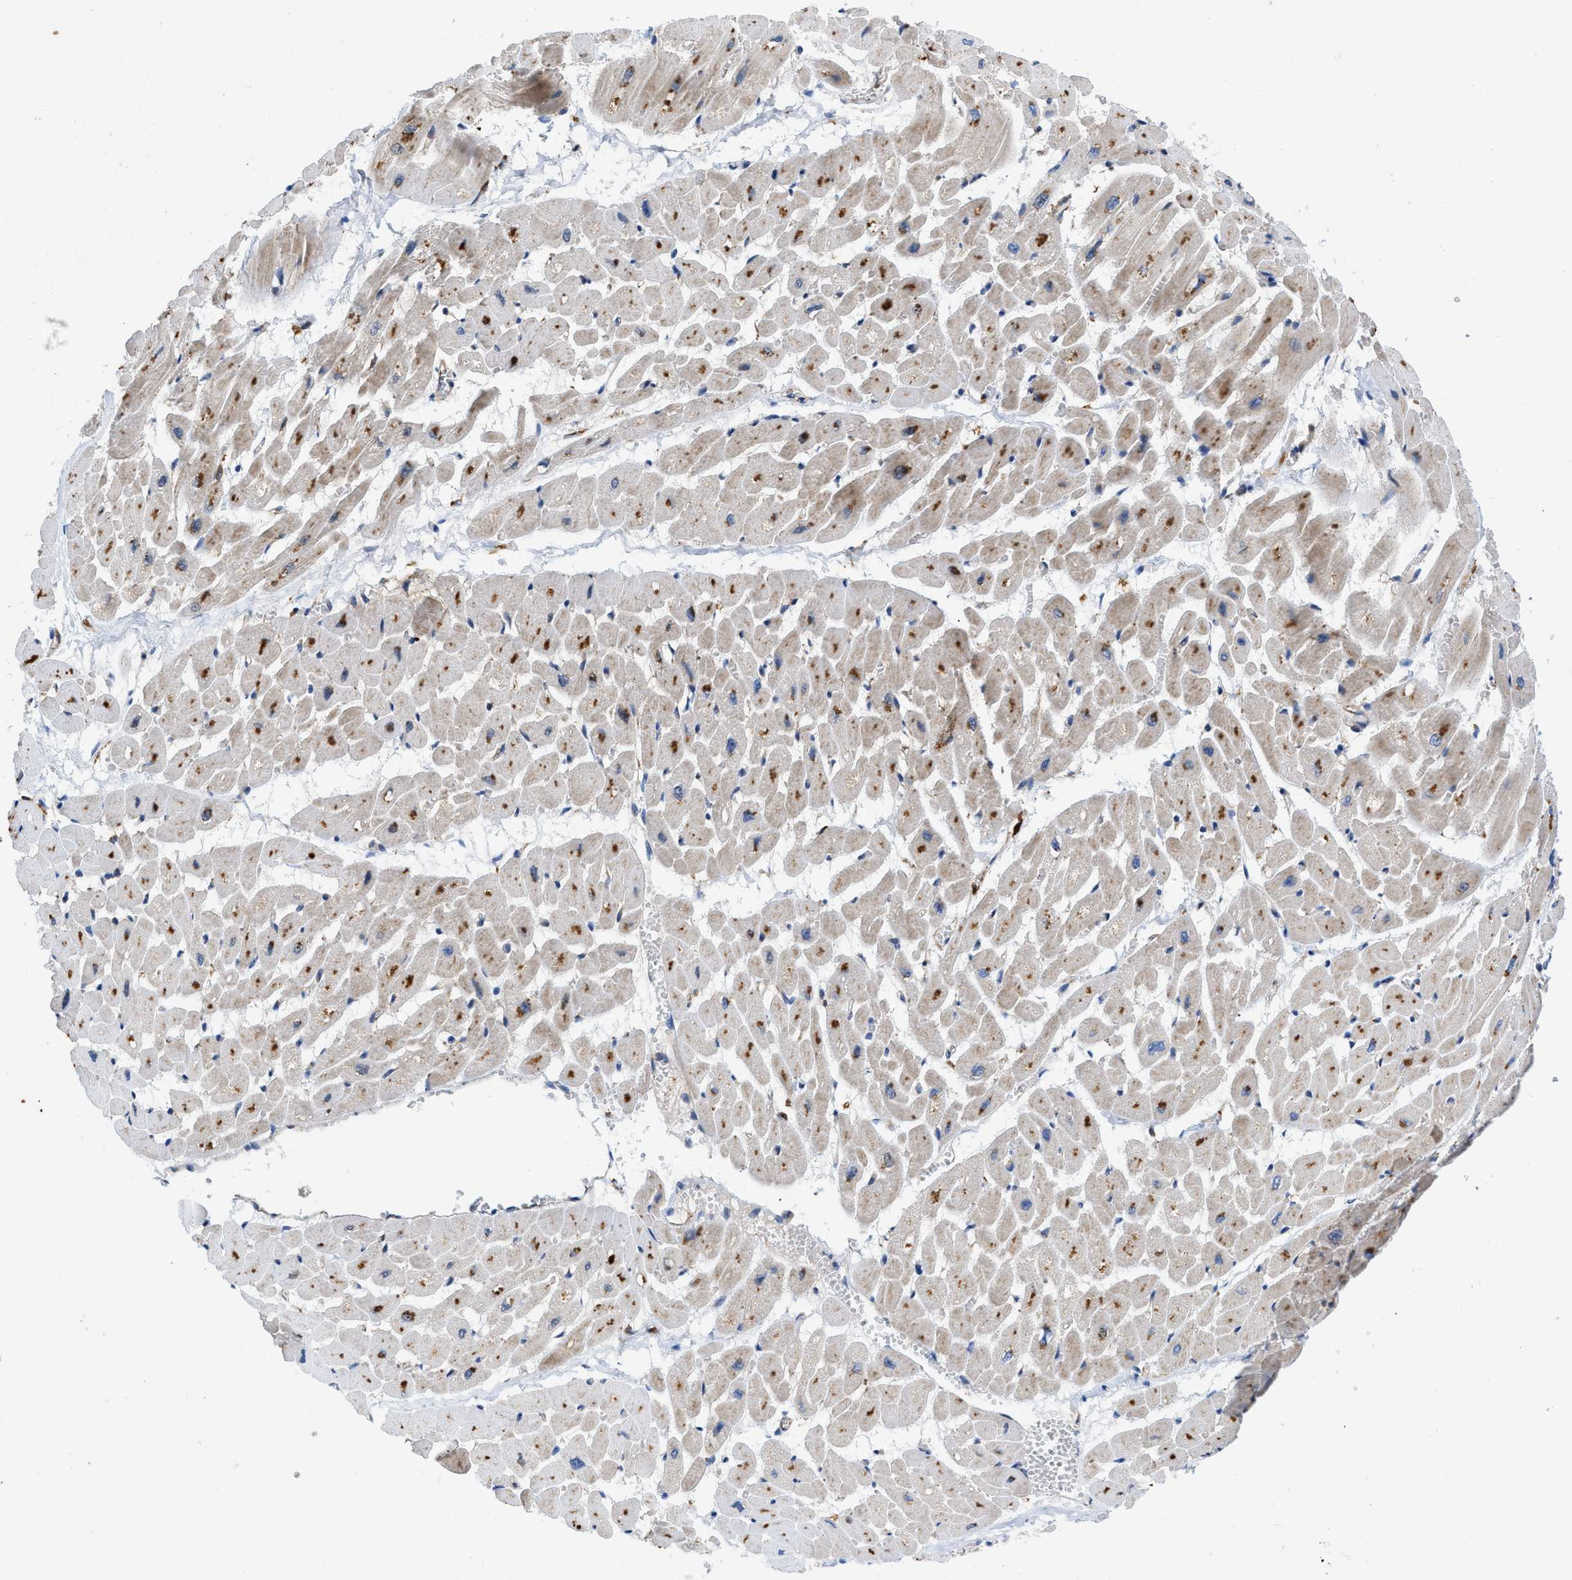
{"staining": {"intensity": "strong", "quantity": ">75%", "location": "cytoplasmic/membranous"}, "tissue": "heart muscle", "cell_type": "Cardiomyocytes", "image_type": "normal", "snomed": [{"axis": "morphology", "description": "Normal tissue, NOS"}, {"axis": "topography", "description": "Heart"}], "caption": "Unremarkable heart muscle was stained to show a protein in brown. There is high levels of strong cytoplasmic/membranous expression in about >75% of cardiomyocytes. The protein of interest is shown in brown color, while the nuclei are stained blue.", "gene": "ENPP4", "patient": {"sex": "male", "age": 45}}